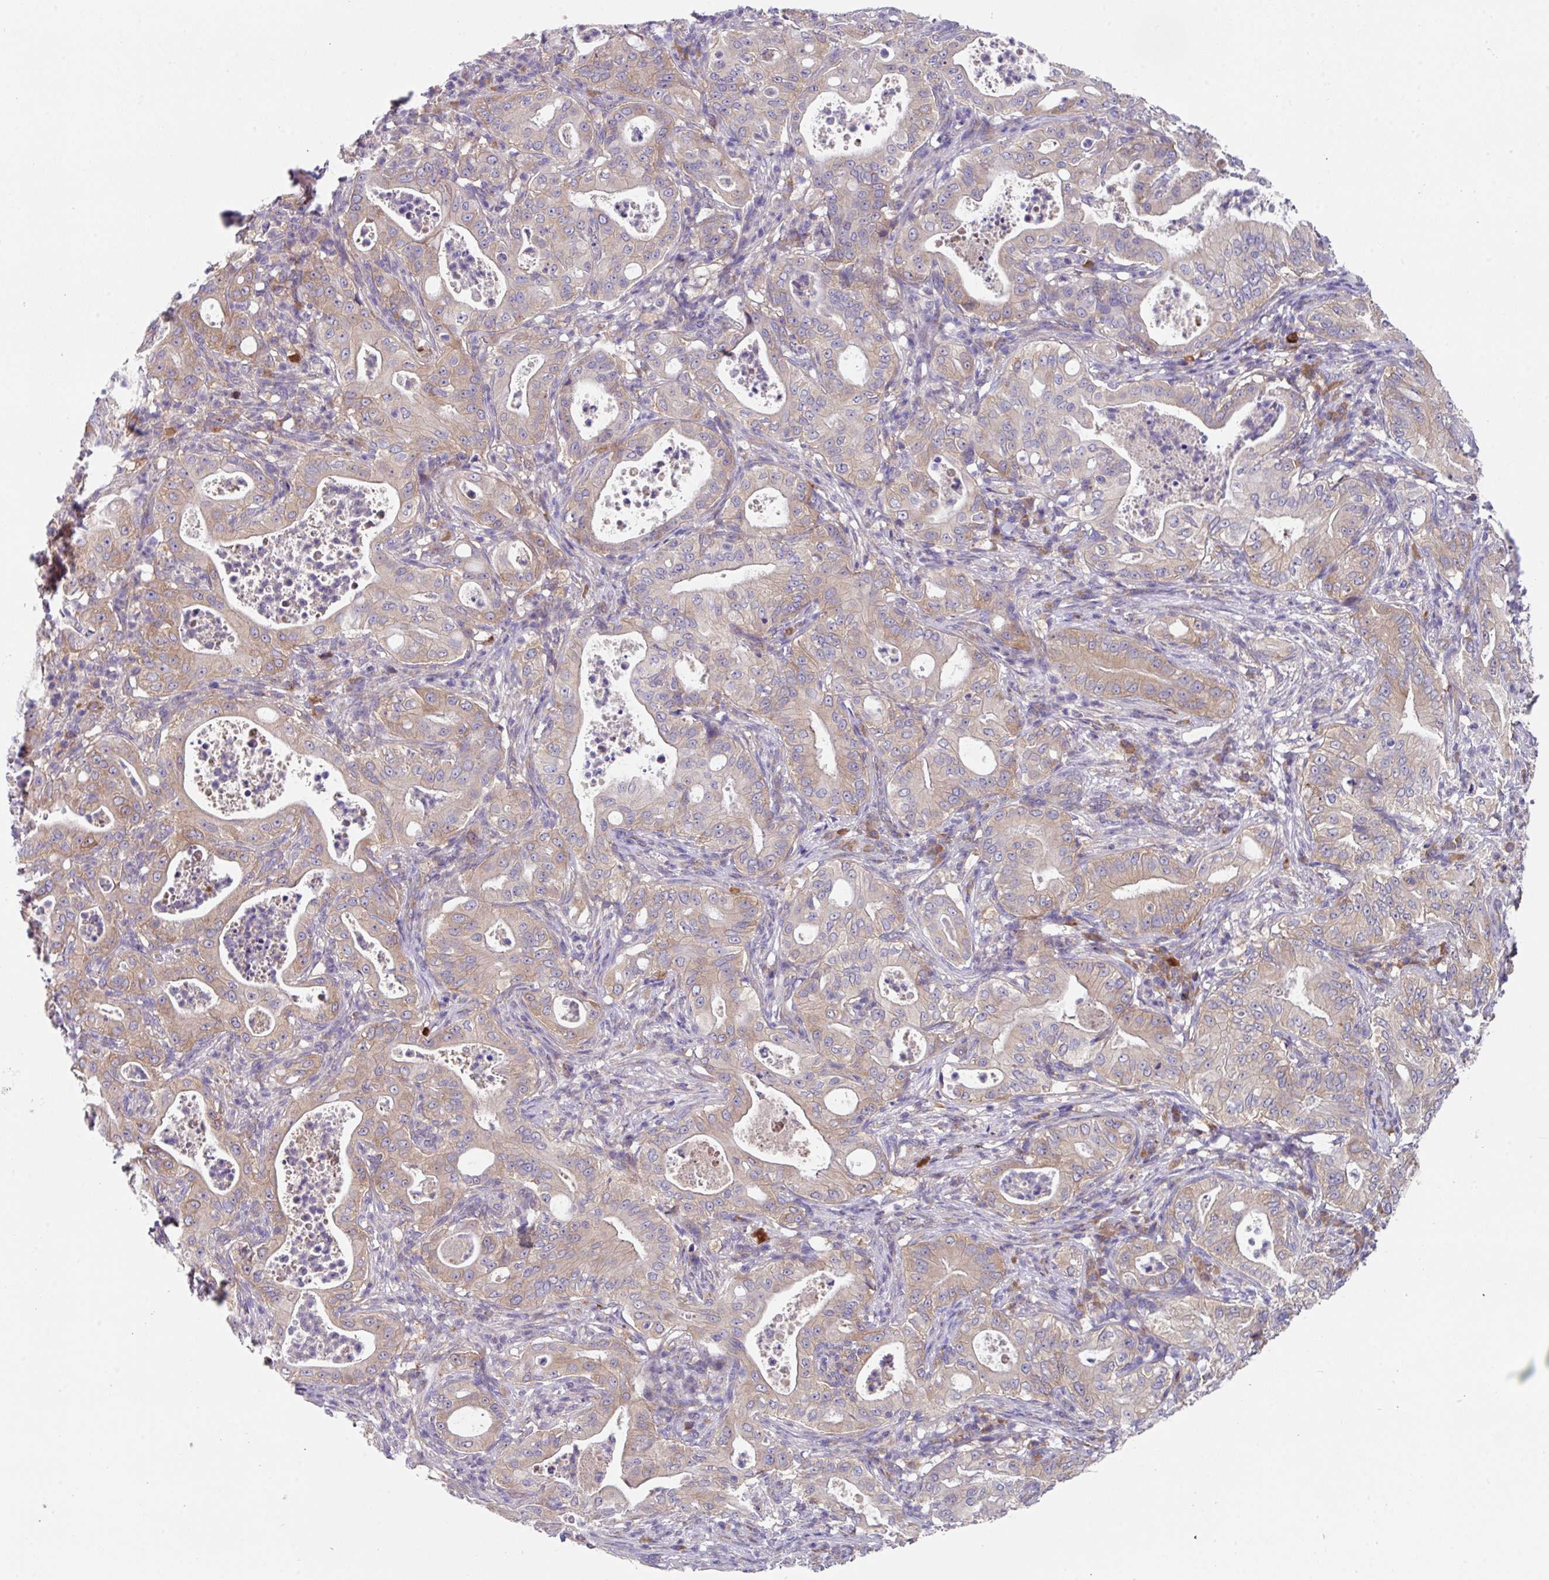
{"staining": {"intensity": "moderate", "quantity": "25%-75%", "location": "cytoplasmic/membranous"}, "tissue": "pancreatic cancer", "cell_type": "Tumor cells", "image_type": "cancer", "snomed": [{"axis": "morphology", "description": "Adenocarcinoma, NOS"}, {"axis": "topography", "description": "Pancreas"}], "caption": "Immunohistochemical staining of pancreatic cancer (adenocarcinoma) reveals medium levels of moderate cytoplasmic/membranous staining in approximately 25%-75% of tumor cells.", "gene": "EIF4B", "patient": {"sex": "male", "age": 71}}